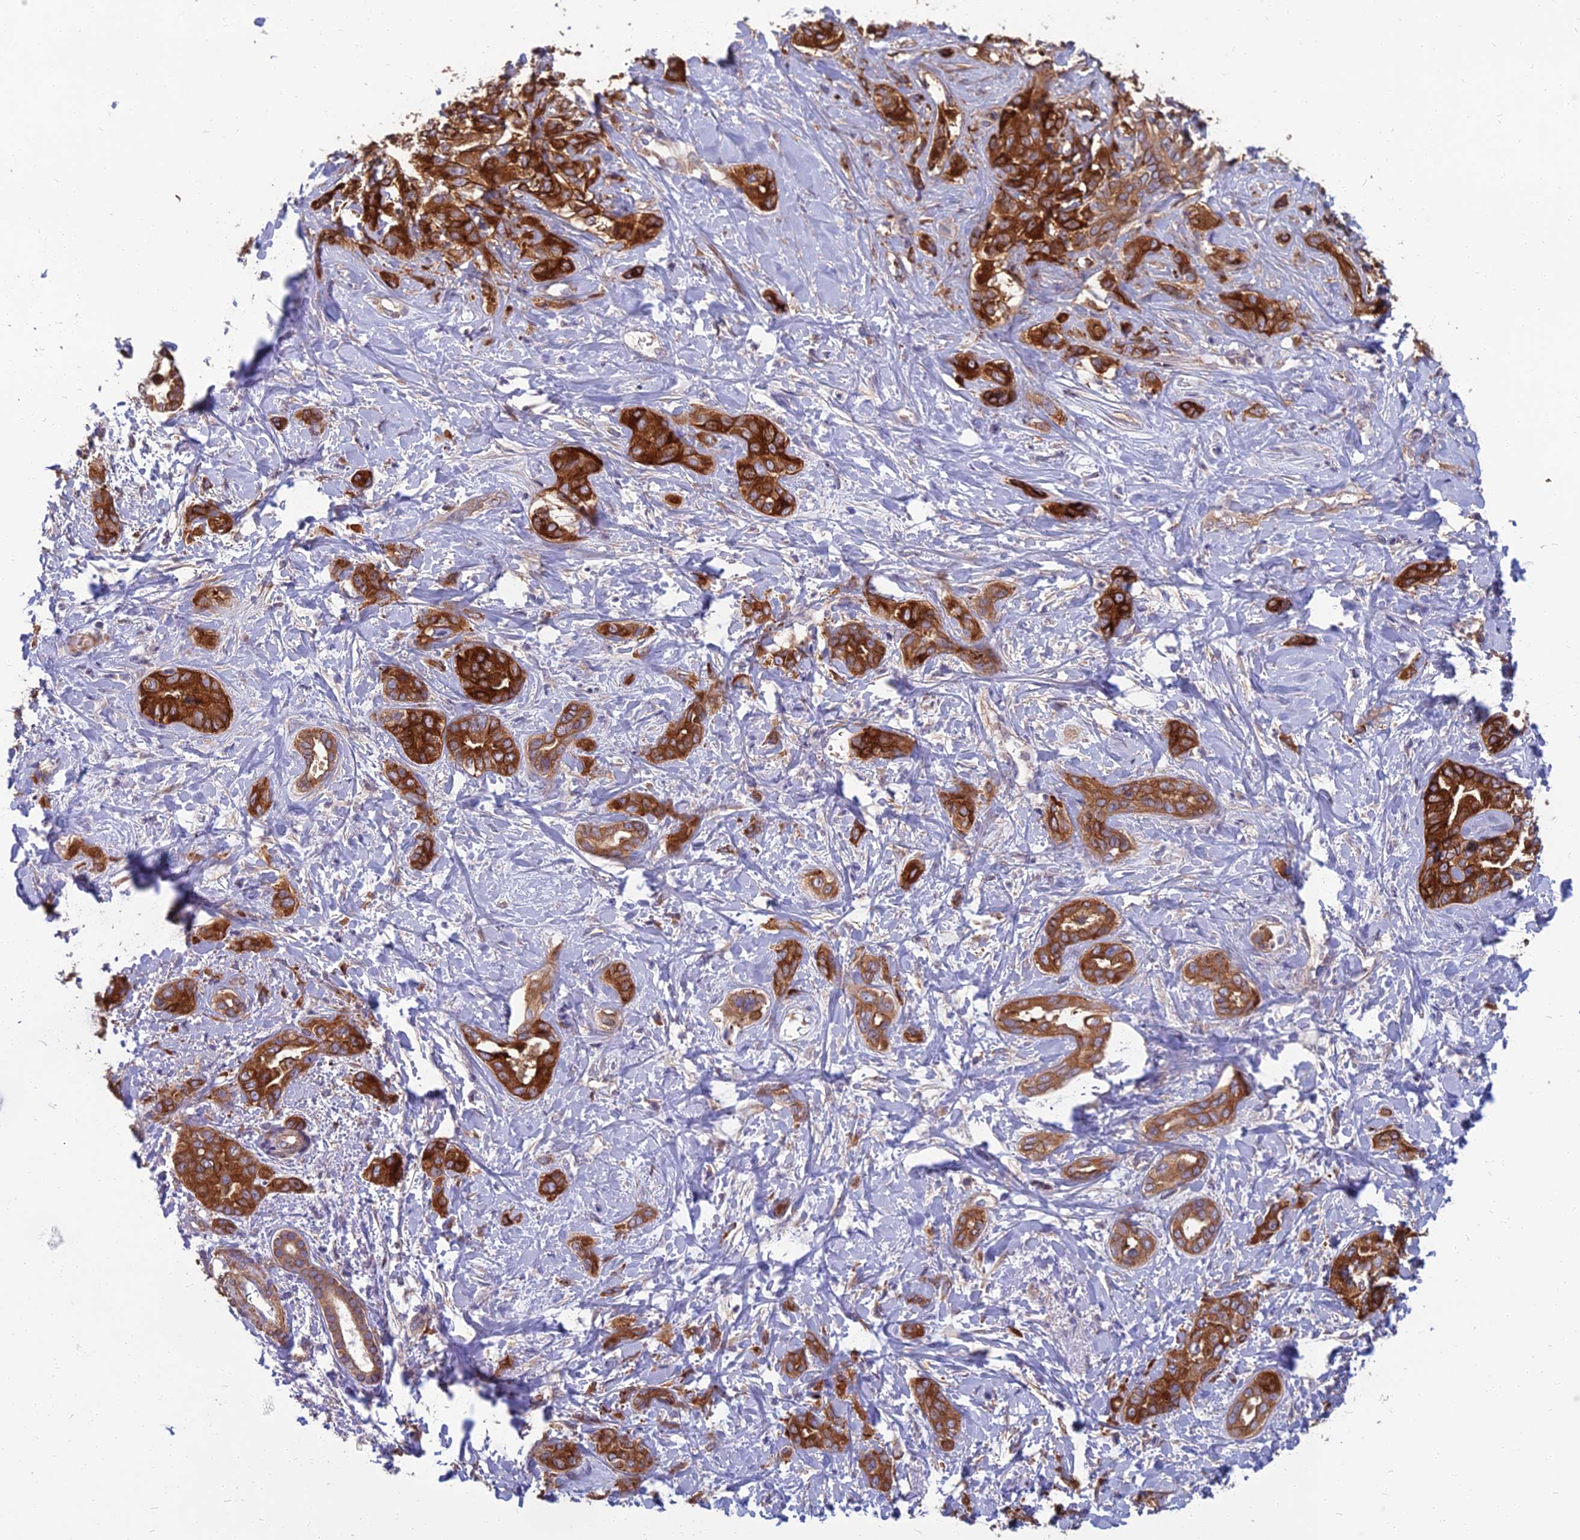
{"staining": {"intensity": "strong", "quantity": ">75%", "location": "cytoplasmic/membranous"}, "tissue": "liver cancer", "cell_type": "Tumor cells", "image_type": "cancer", "snomed": [{"axis": "morphology", "description": "Cholangiocarcinoma"}, {"axis": "topography", "description": "Liver"}], "caption": "Brown immunohistochemical staining in liver cancer reveals strong cytoplasmic/membranous expression in approximately >75% of tumor cells. Immunohistochemistry stains the protein of interest in brown and the nuclei are stained blue.", "gene": "WDR24", "patient": {"sex": "female", "age": 77}}